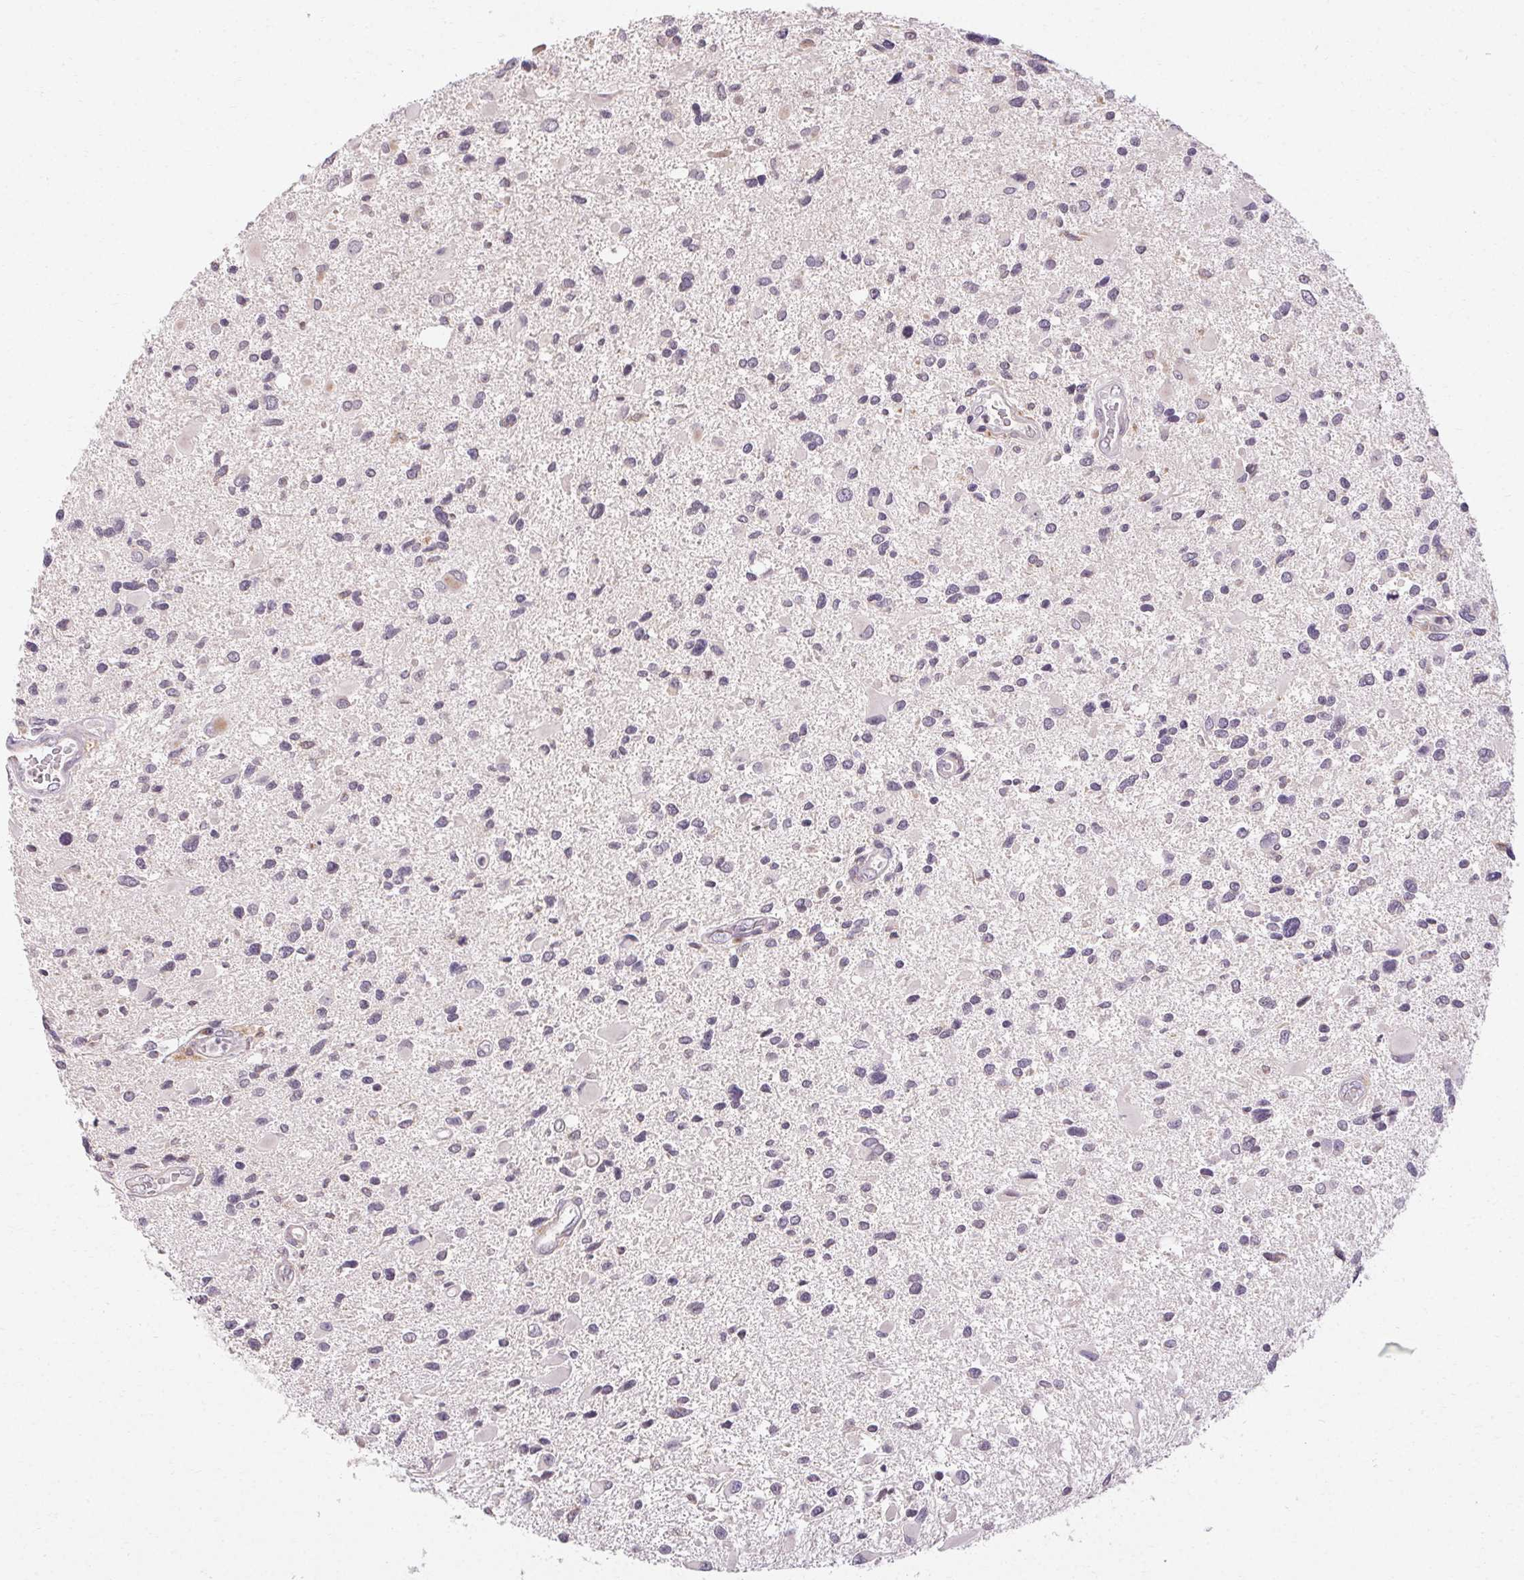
{"staining": {"intensity": "negative", "quantity": "none", "location": "none"}, "tissue": "glioma", "cell_type": "Tumor cells", "image_type": "cancer", "snomed": [{"axis": "morphology", "description": "Glioma, malignant, Low grade"}, {"axis": "topography", "description": "Brain"}], "caption": "This is an IHC image of malignant glioma (low-grade). There is no staining in tumor cells.", "gene": "TMEM52B", "patient": {"sex": "female", "age": 32}}